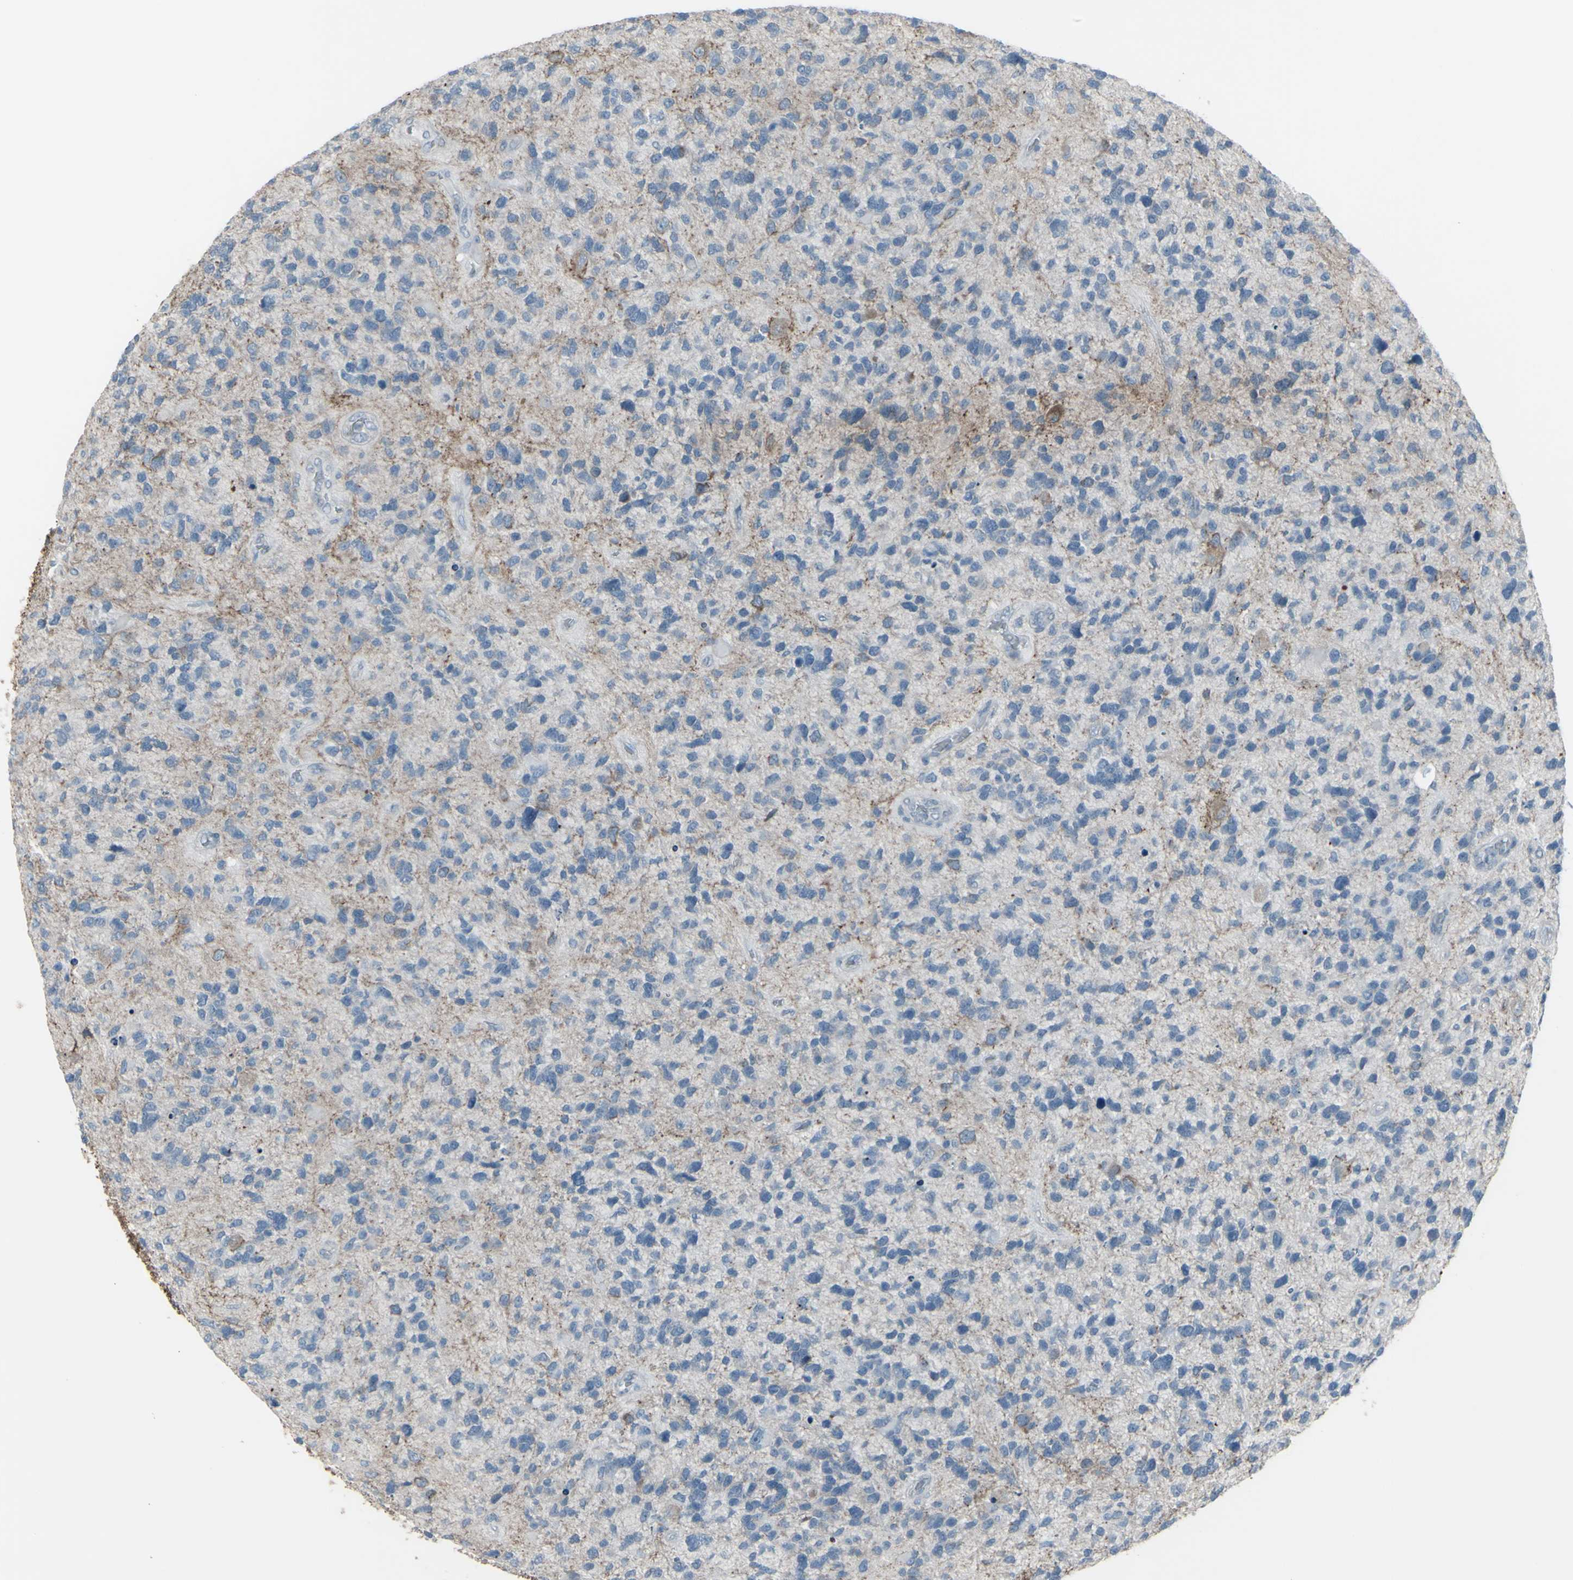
{"staining": {"intensity": "weak", "quantity": "<25%", "location": "cytoplasmic/membranous"}, "tissue": "glioma", "cell_type": "Tumor cells", "image_type": "cancer", "snomed": [{"axis": "morphology", "description": "Glioma, malignant, High grade"}, {"axis": "topography", "description": "Brain"}], "caption": "There is no significant staining in tumor cells of high-grade glioma (malignant). (DAB (3,3'-diaminobenzidine) immunohistochemistry with hematoxylin counter stain).", "gene": "RAB3A", "patient": {"sex": "female", "age": 58}}